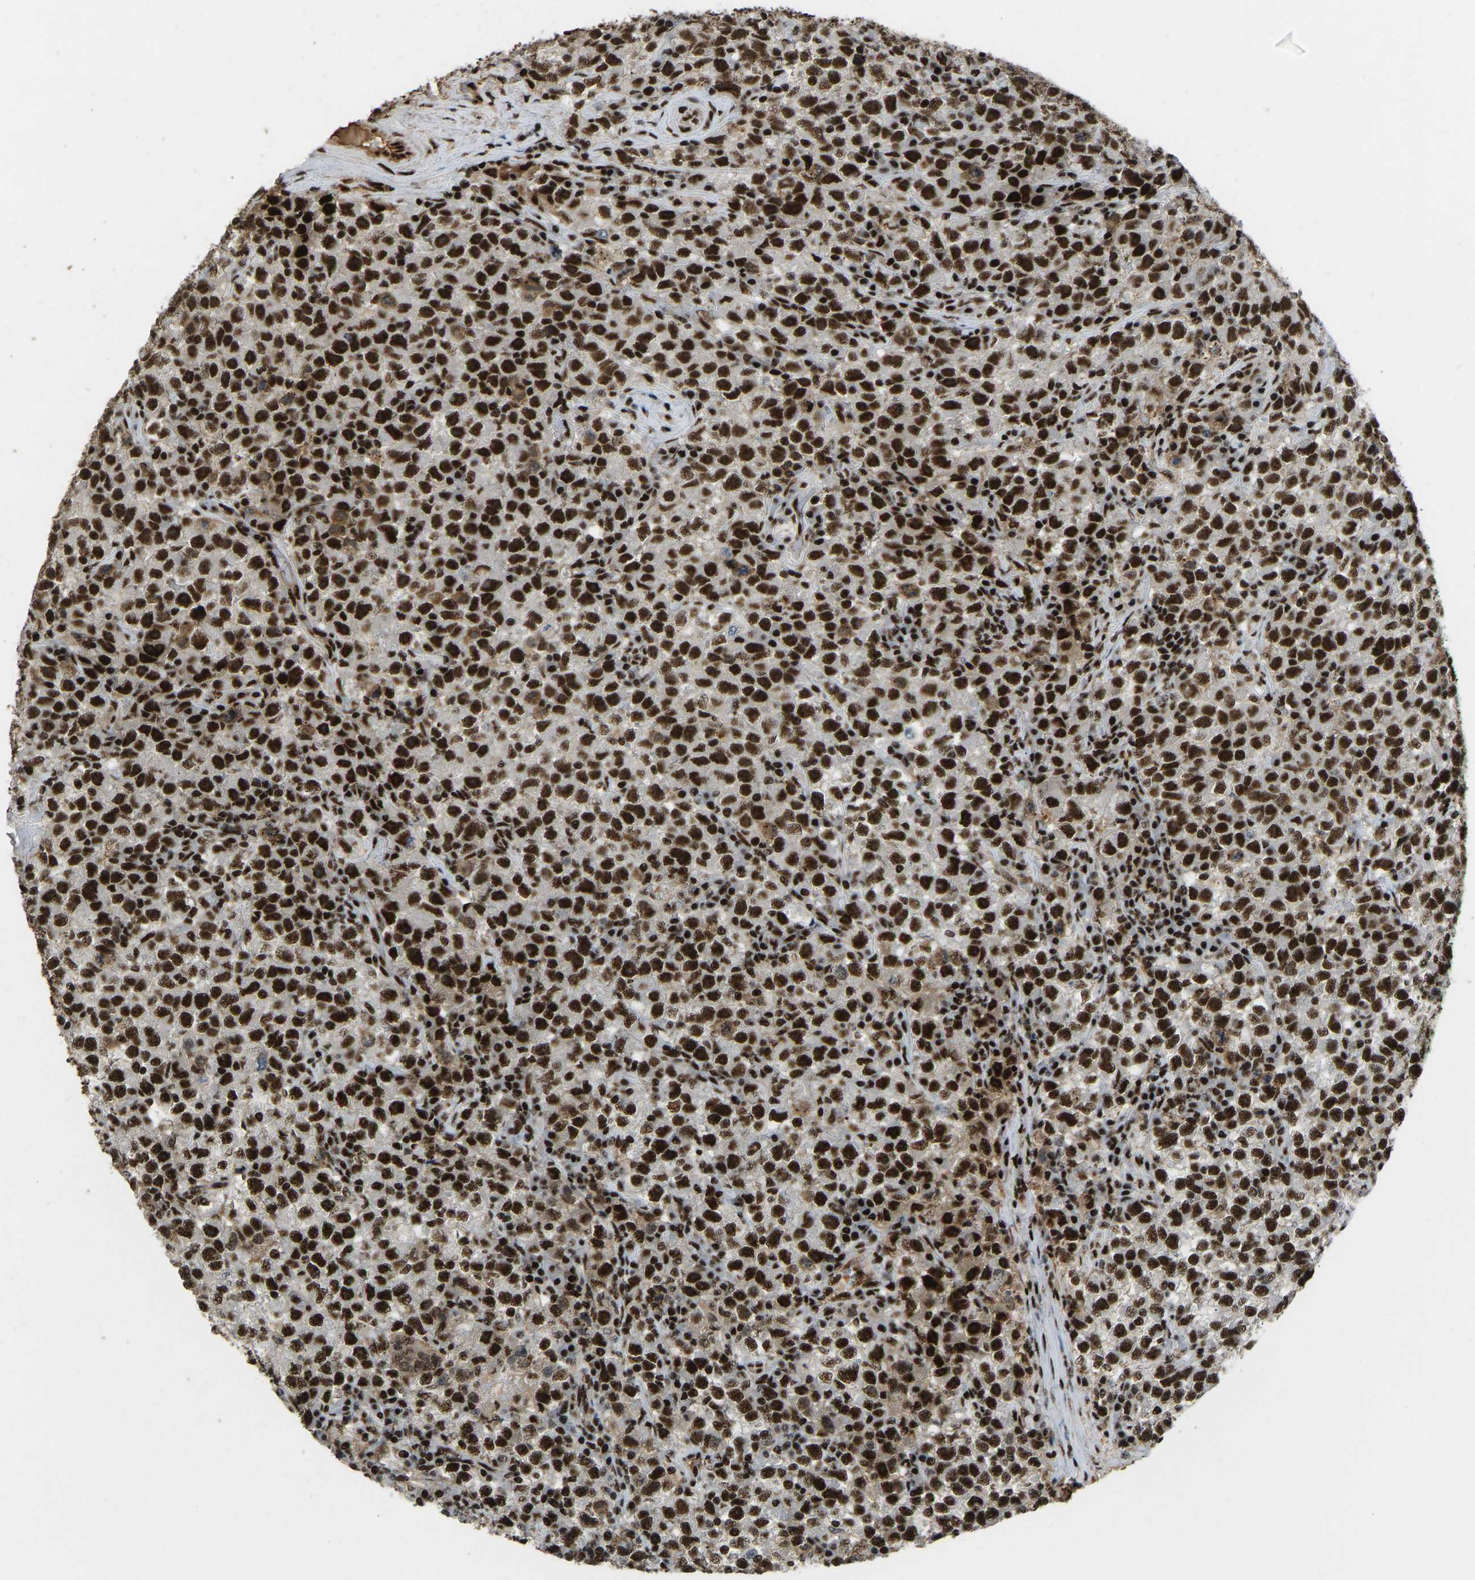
{"staining": {"intensity": "strong", "quantity": ">75%", "location": "nuclear"}, "tissue": "testis cancer", "cell_type": "Tumor cells", "image_type": "cancer", "snomed": [{"axis": "morphology", "description": "Seminoma, NOS"}, {"axis": "topography", "description": "Testis"}], "caption": "This photomicrograph displays immunohistochemistry staining of seminoma (testis), with high strong nuclear positivity in approximately >75% of tumor cells.", "gene": "FOXK1", "patient": {"sex": "male", "age": 22}}